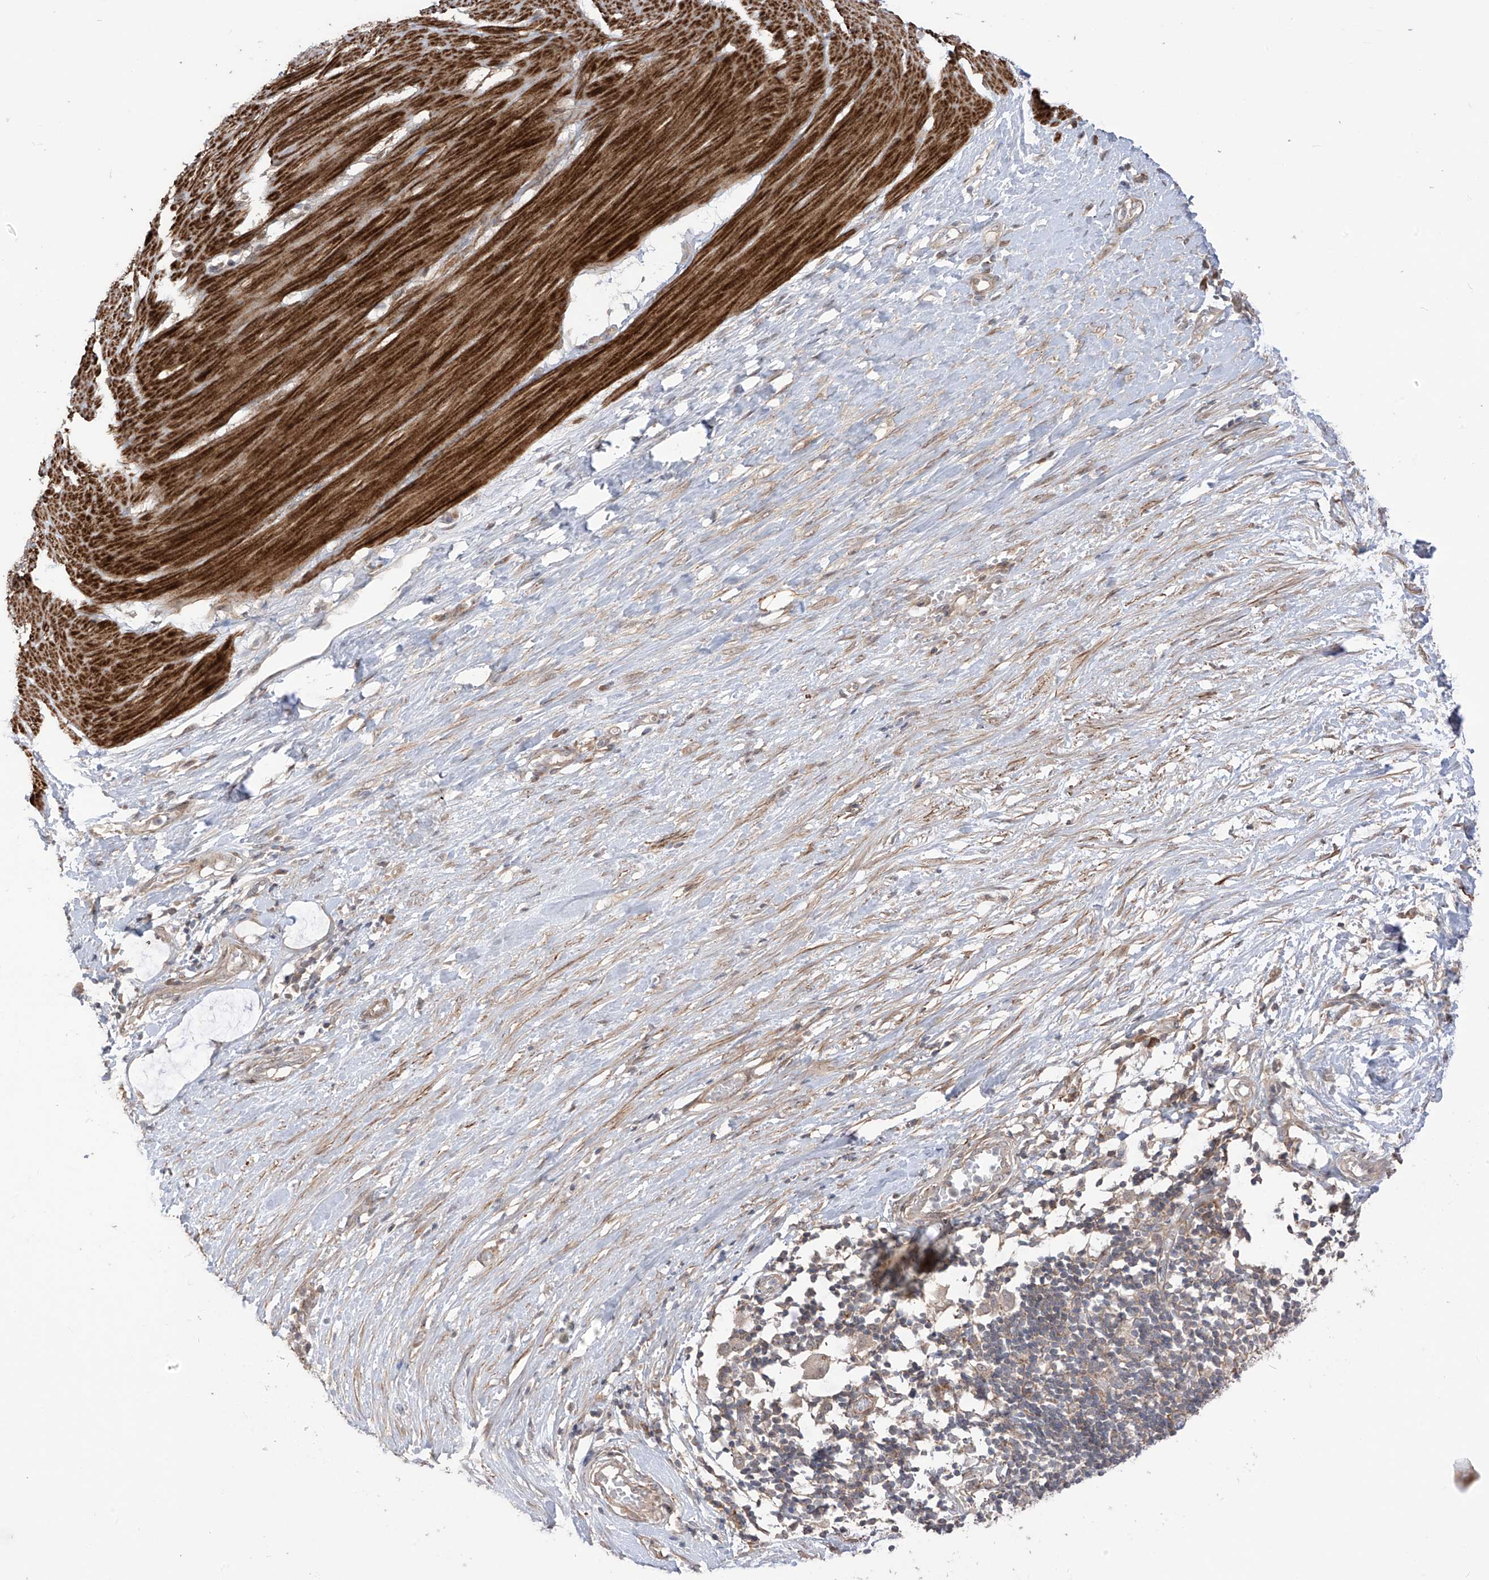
{"staining": {"intensity": "strong", "quantity": ">75%", "location": "cytoplasmic/membranous"}, "tissue": "smooth muscle", "cell_type": "Smooth muscle cells", "image_type": "normal", "snomed": [{"axis": "morphology", "description": "Normal tissue, NOS"}, {"axis": "morphology", "description": "Adenocarcinoma, NOS"}, {"axis": "topography", "description": "Colon"}, {"axis": "topography", "description": "Peripheral nerve tissue"}], "caption": "Protein positivity by immunohistochemistry (IHC) displays strong cytoplasmic/membranous positivity in about >75% of smooth muscle cells in normal smooth muscle.", "gene": "LRRC74A", "patient": {"sex": "male", "age": 14}}